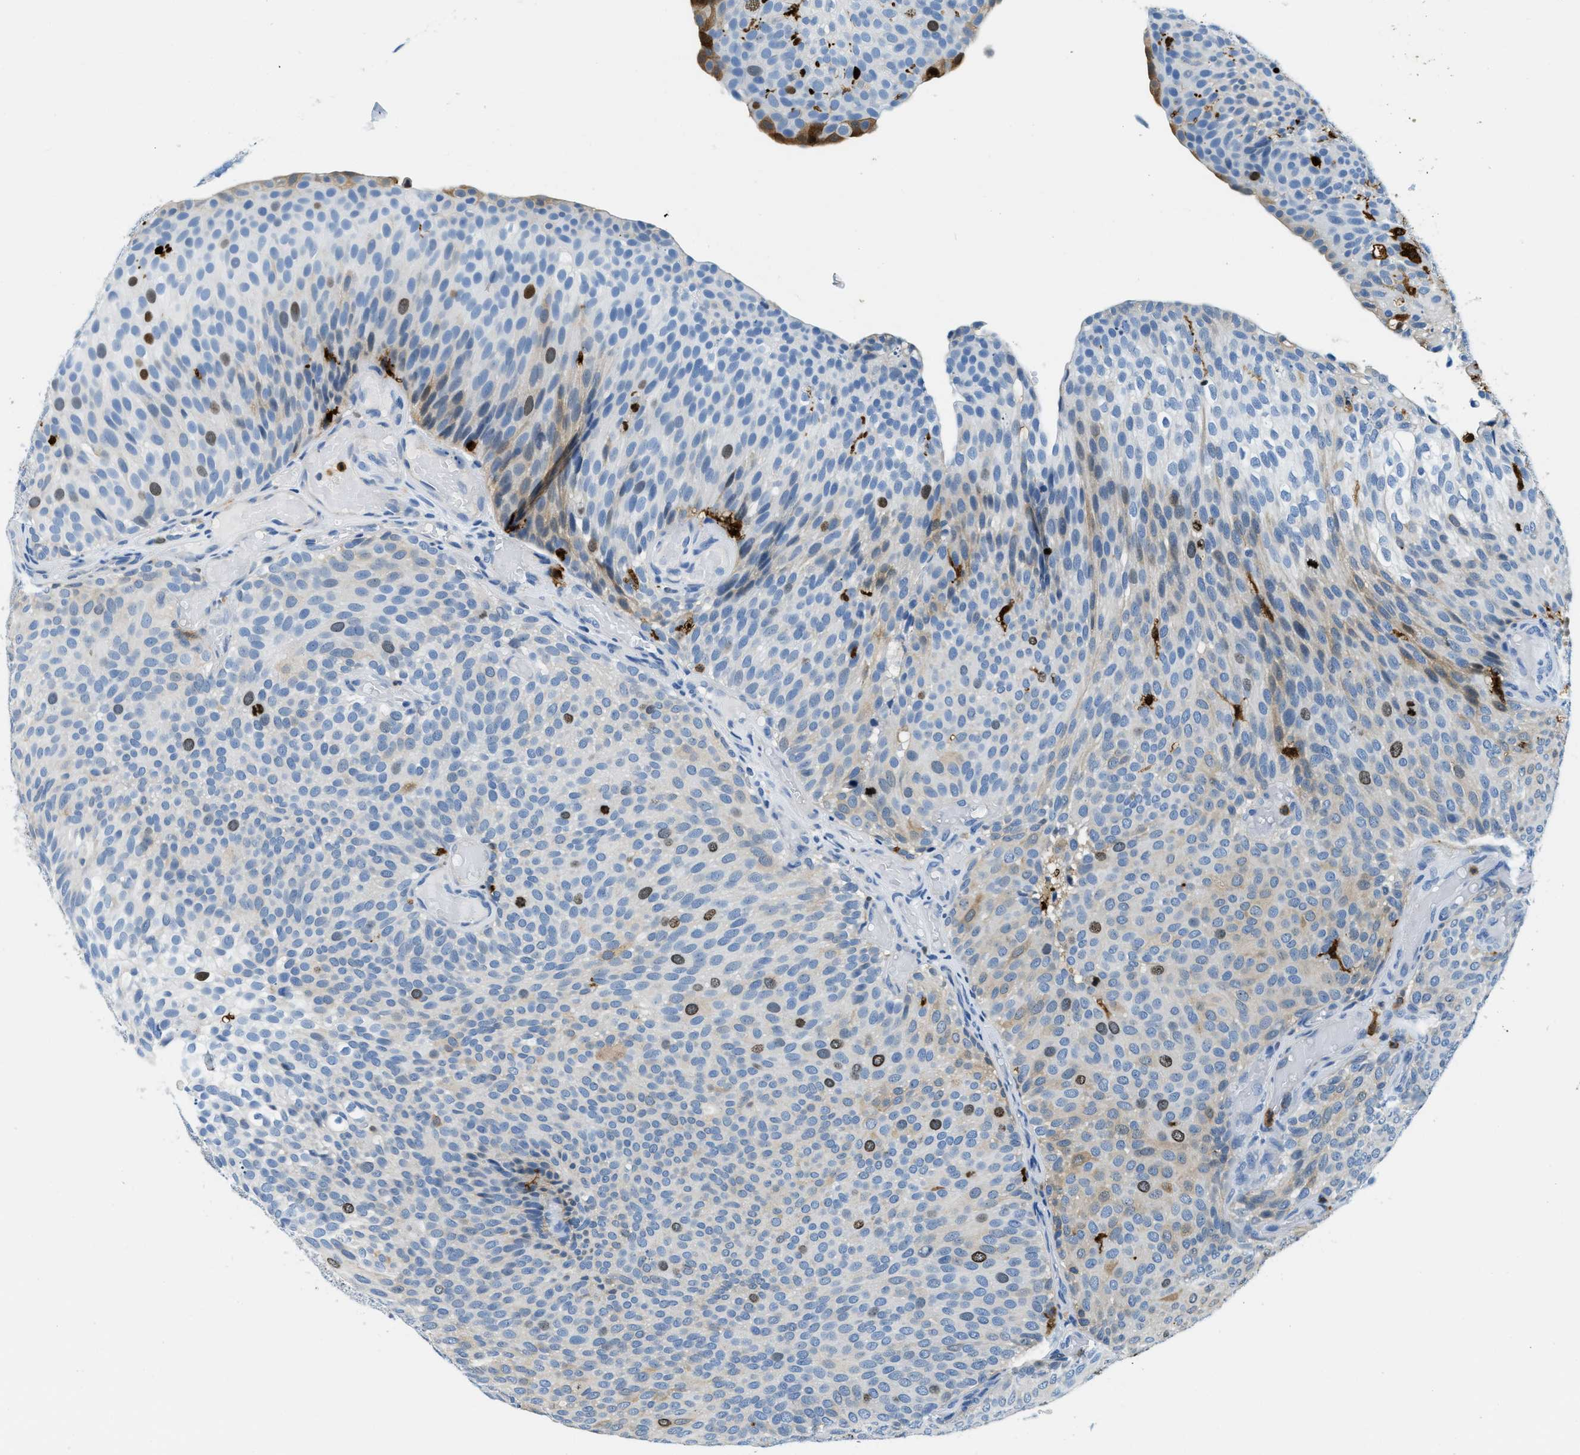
{"staining": {"intensity": "moderate", "quantity": "<25%", "location": "nuclear"}, "tissue": "urothelial cancer", "cell_type": "Tumor cells", "image_type": "cancer", "snomed": [{"axis": "morphology", "description": "Urothelial carcinoma, Low grade"}, {"axis": "topography", "description": "Urinary bladder"}], "caption": "An image of urothelial carcinoma (low-grade) stained for a protein shows moderate nuclear brown staining in tumor cells. (IHC, brightfield microscopy, high magnification).", "gene": "CAPG", "patient": {"sex": "male", "age": 78}}